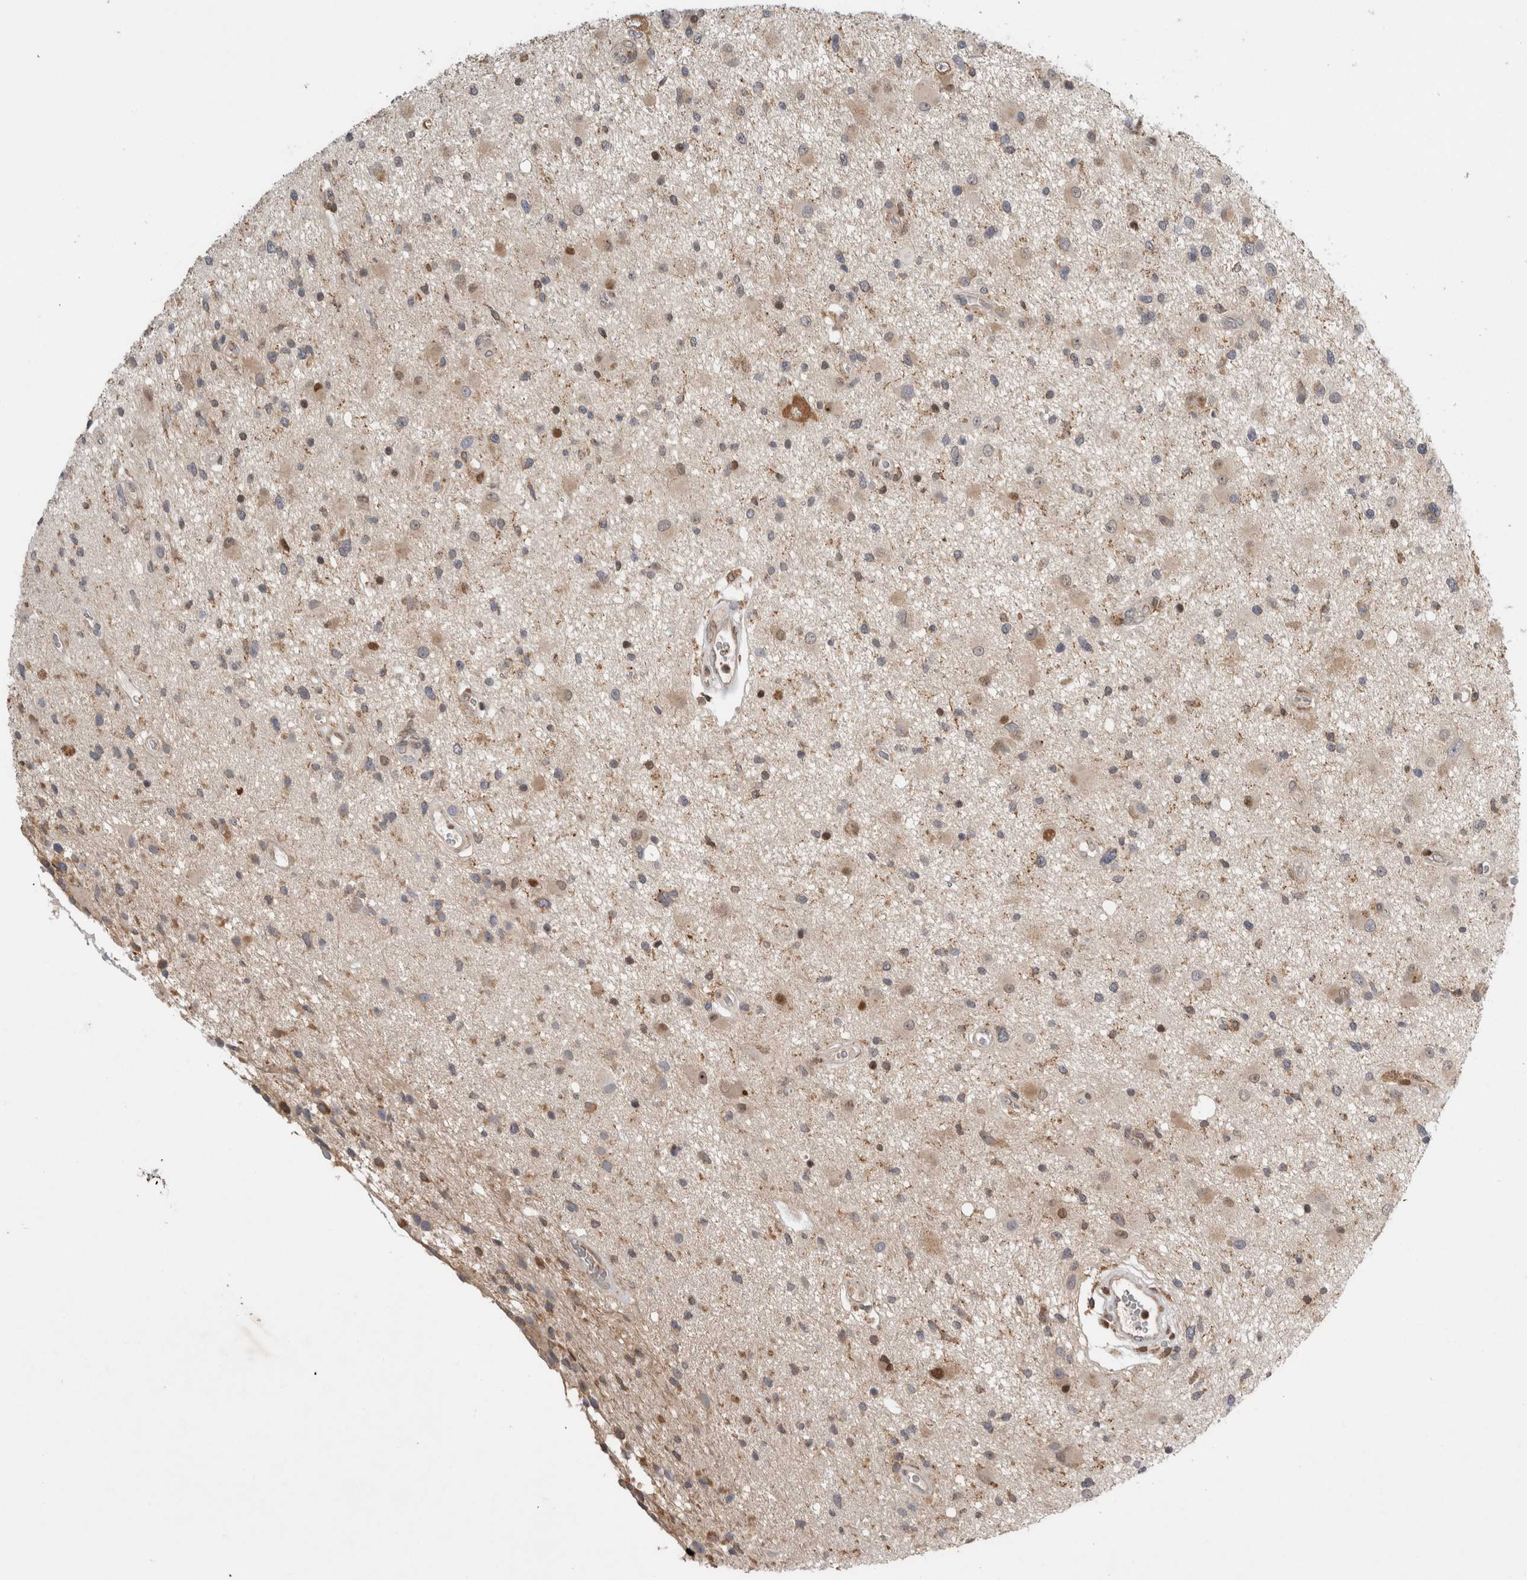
{"staining": {"intensity": "weak", "quantity": "<25%", "location": "cytoplasmic/membranous"}, "tissue": "glioma", "cell_type": "Tumor cells", "image_type": "cancer", "snomed": [{"axis": "morphology", "description": "Glioma, malignant, High grade"}, {"axis": "topography", "description": "Brain"}], "caption": "This is an IHC image of malignant glioma (high-grade). There is no expression in tumor cells.", "gene": "C8orf58", "patient": {"sex": "male", "age": 33}}